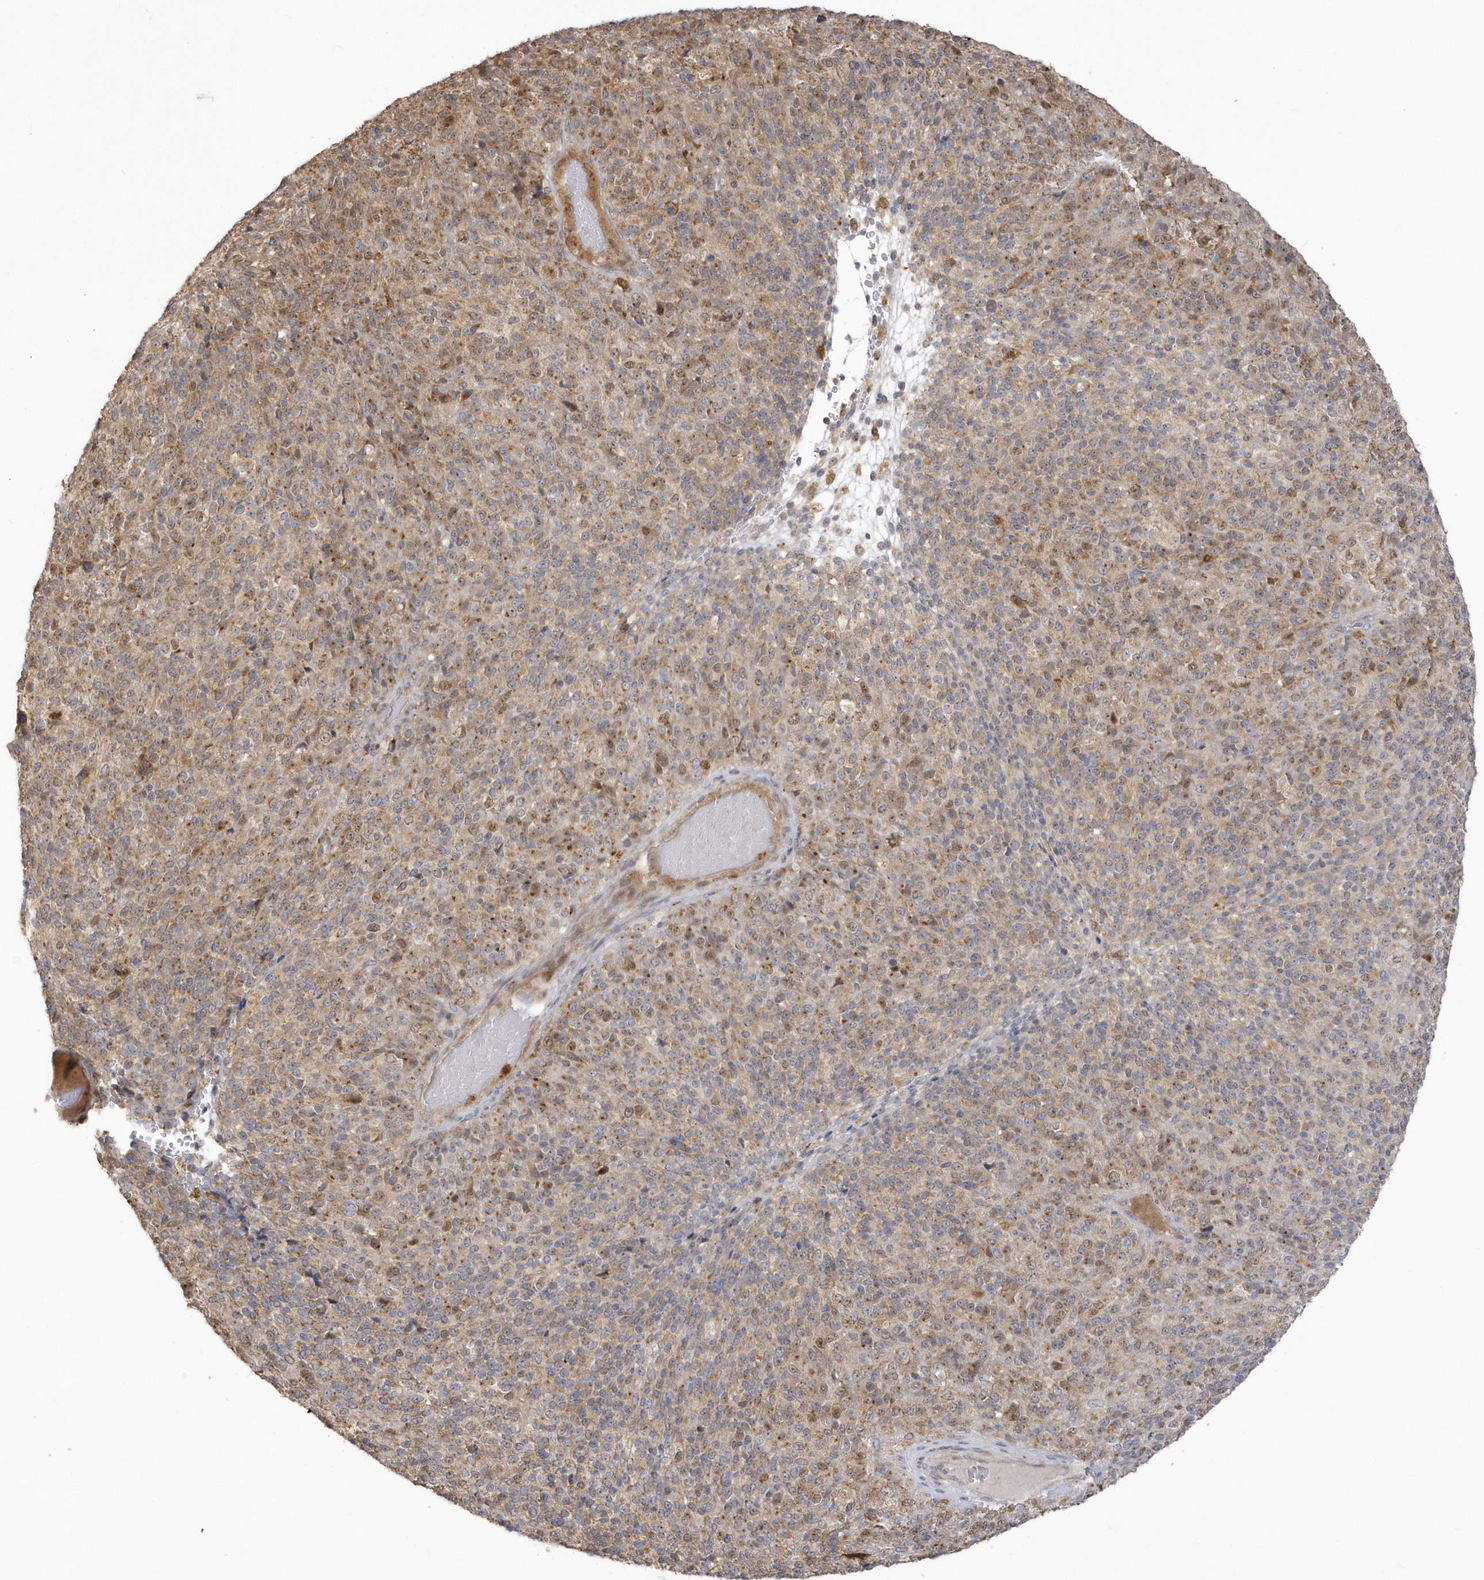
{"staining": {"intensity": "moderate", "quantity": "<25%", "location": "cytoplasmic/membranous,nuclear"}, "tissue": "melanoma", "cell_type": "Tumor cells", "image_type": "cancer", "snomed": [{"axis": "morphology", "description": "Malignant melanoma, Metastatic site"}, {"axis": "topography", "description": "Brain"}], "caption": "This histopathology image exhibits melanoma stained with immunohistochemistry to label a protein in brown. The cytoplasmic/membranous and nuclear of tumor cells show moderate positivity for the protein. Nuclei are counter-stained blue.", "gene": "NAF1", "patient": {"sex": "female", "age": 56}}